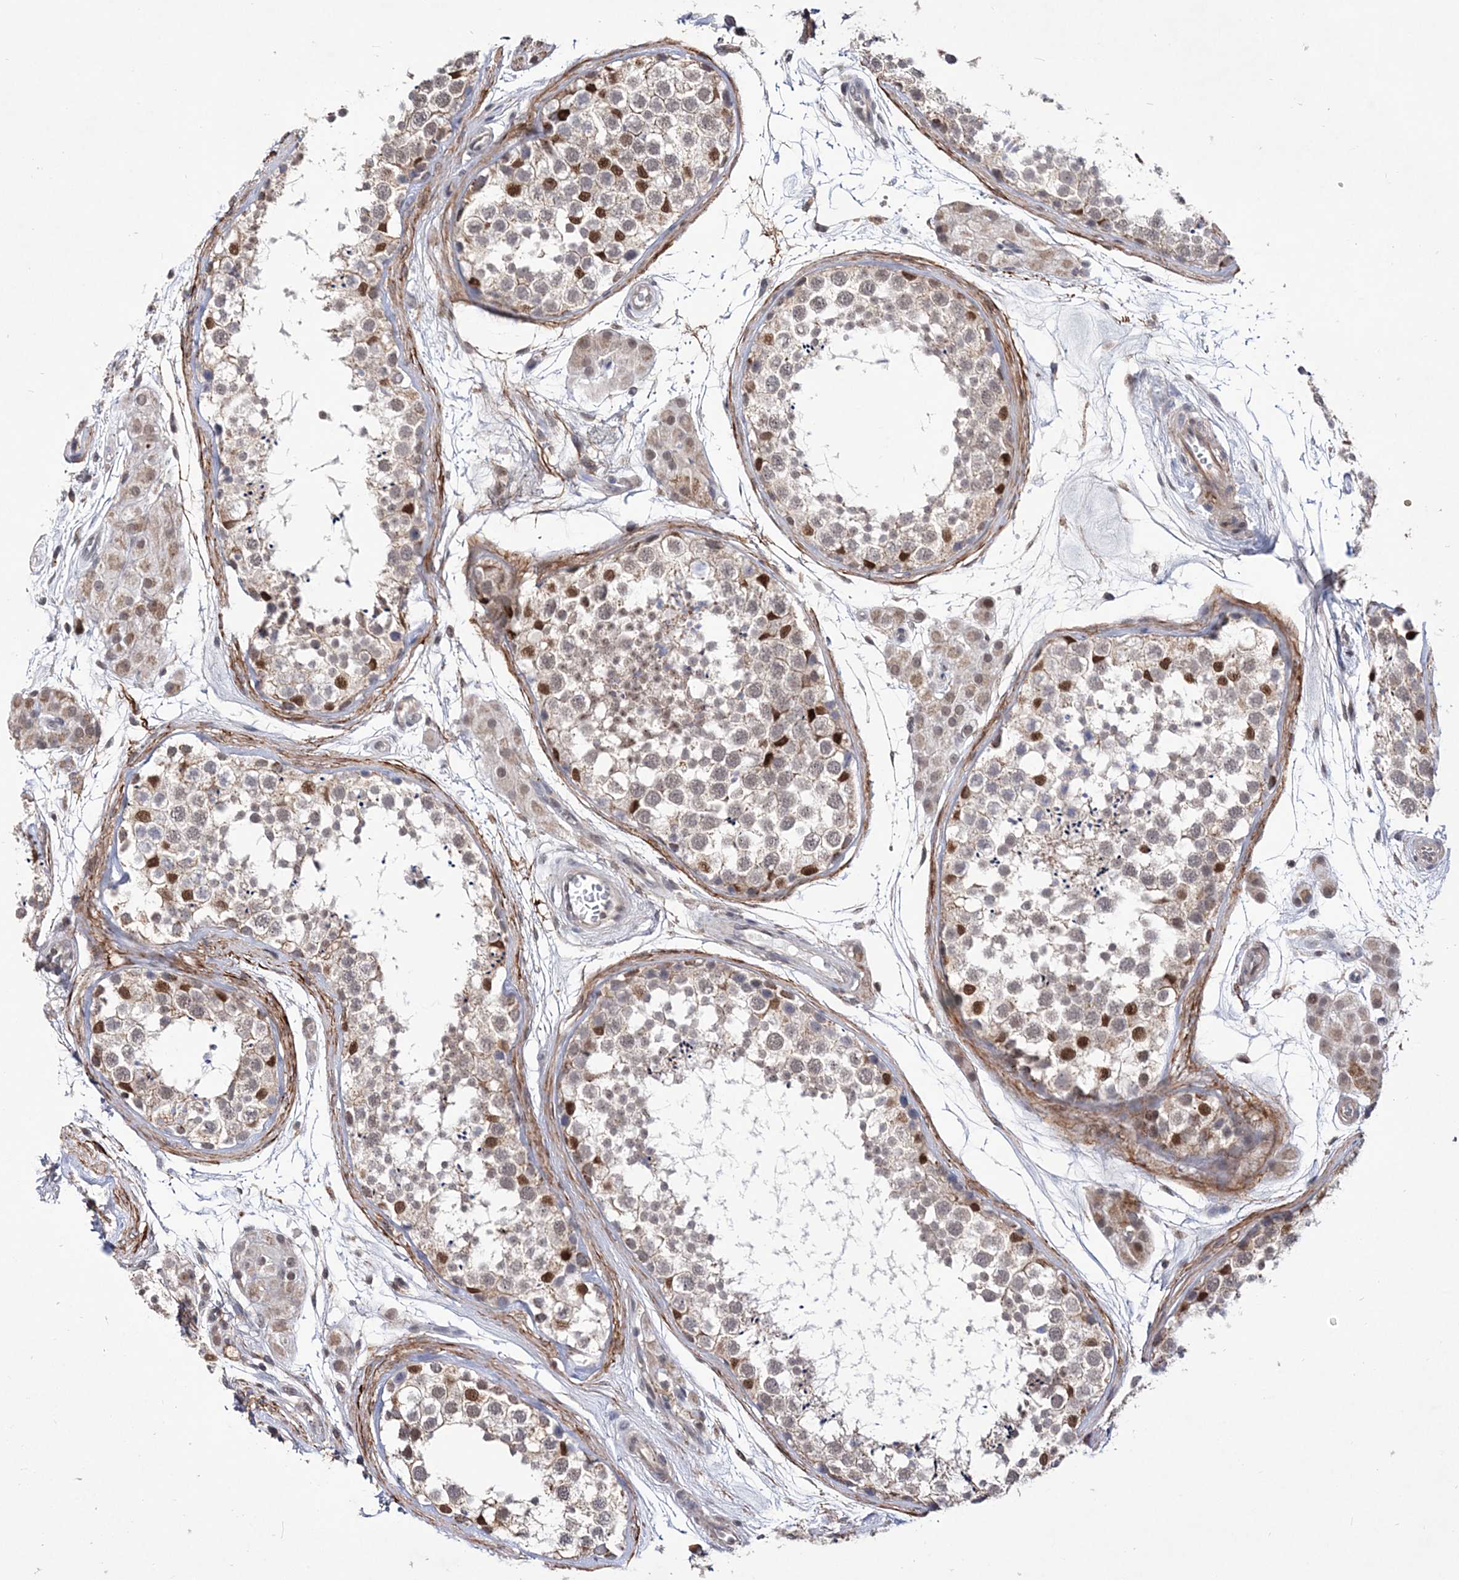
{"staining": {"intensity": "moderate", "quantity": "<25%", "location": "nuclear"}, "tissue": "testis", "cell_type": "Cells in seminiferous ducts", "image_type": "normal", "snomed": [{"axis": "morphology", "description": "Normal tissue, NOS"}, {"axis": "topography", "description": "Testis"}], "caption": "Protein expression analysis of normal human testis reveals moderate nuclear staining in approximately <25% of cells in seminiferous ducts. (Brightfield microscopy of DAB IHC at high magnification).", "gene": "BOD1L1", "patient": {"sex": "male", "age": 56}}